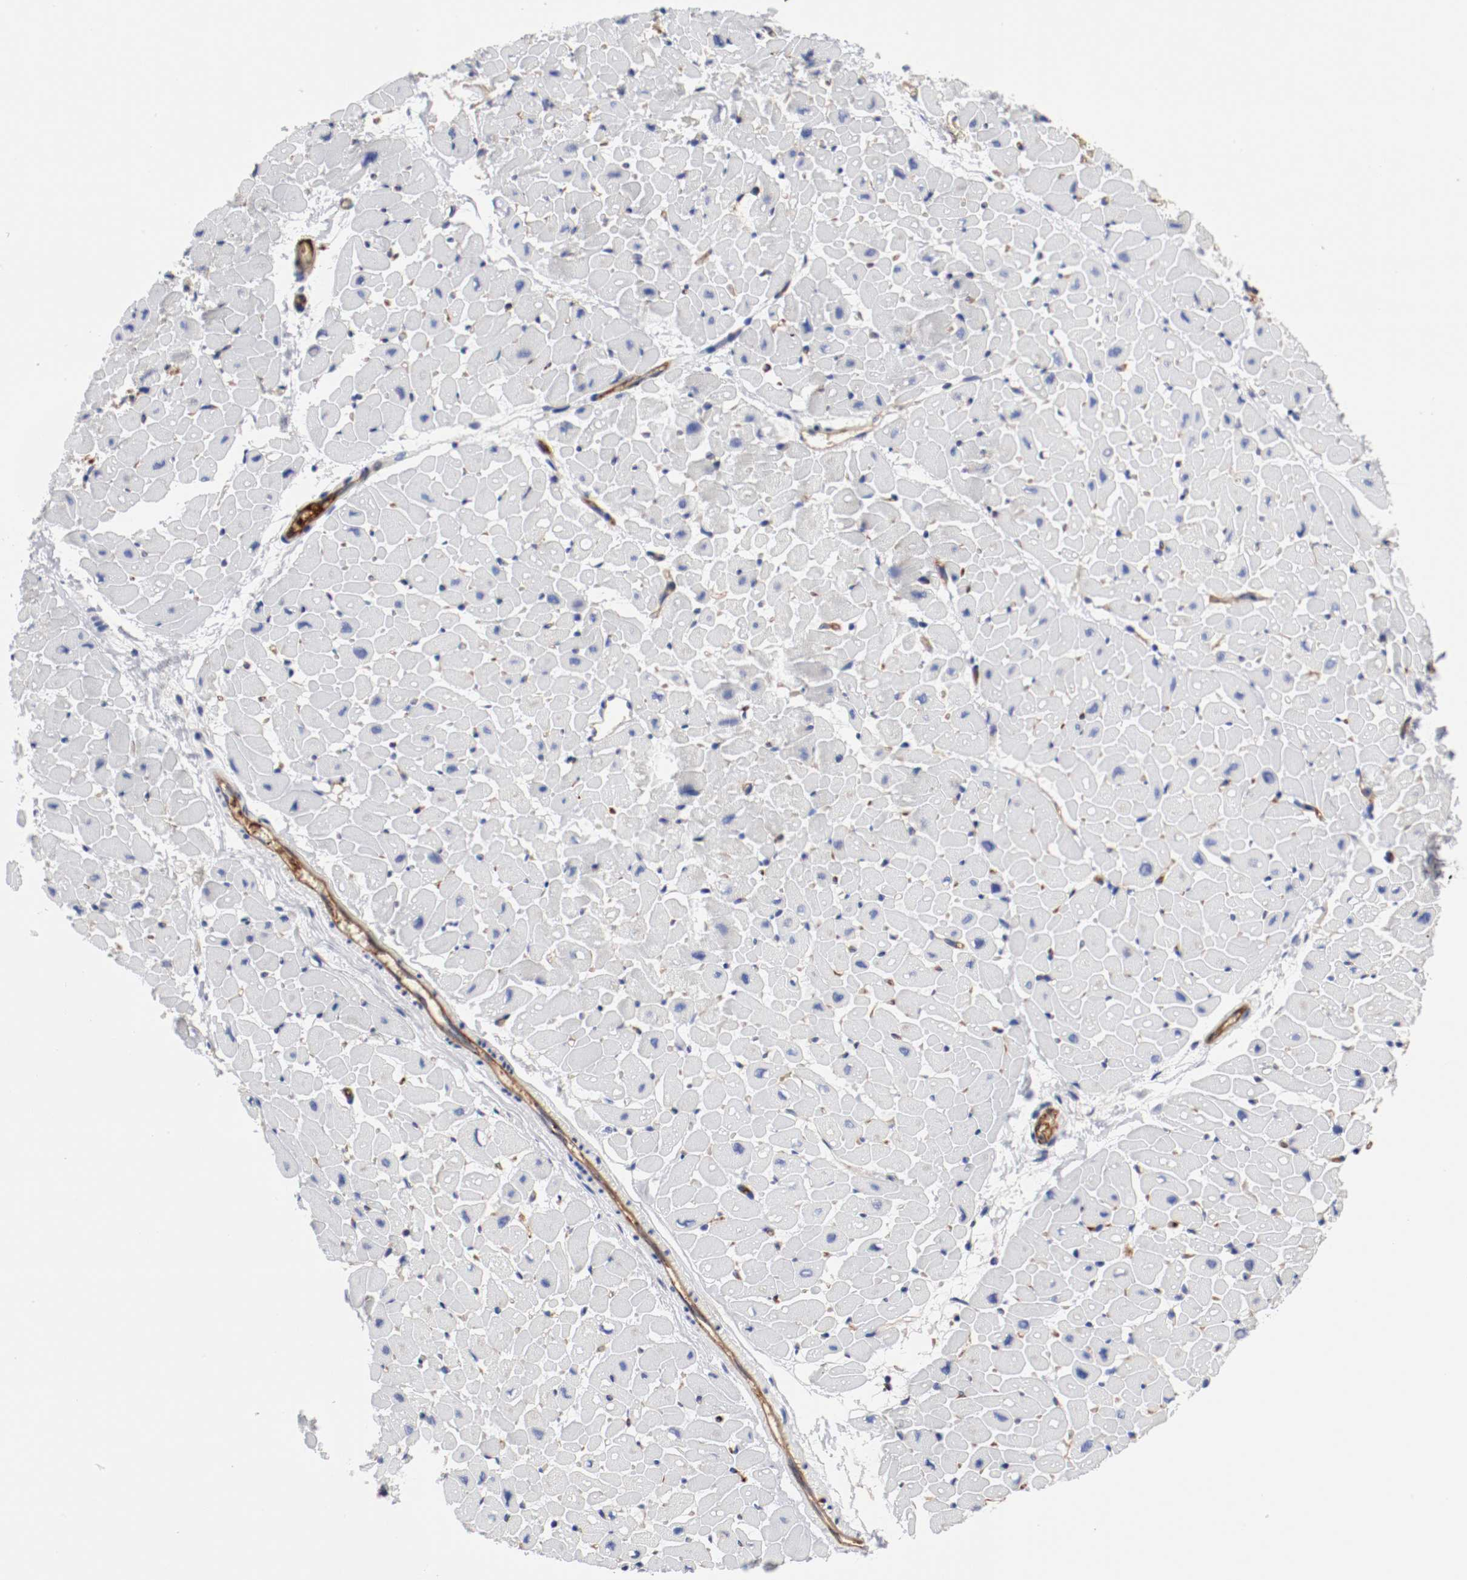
{"staining": {"intensity": "negative", "quantity": "none", "location": "none"}, "tissue": "heart muscle", "cell_type": "Cardiomyocytes", "image_type": "normal", "snomed": [{"axis": "morphology", "description": "Normal tissue, NOS"}, {"axis": "topography", "description": "Heart"}], "caption": "The photomicrograph reveals no staining of cardiomyocytes in unremarkable heart muscle. (DAB (3,3'-diaminobenzidine) immunohistochemistry (IHC), high magnification).", "gene": "IFITM1", "patient": {"sex": "male", "age": 45}}